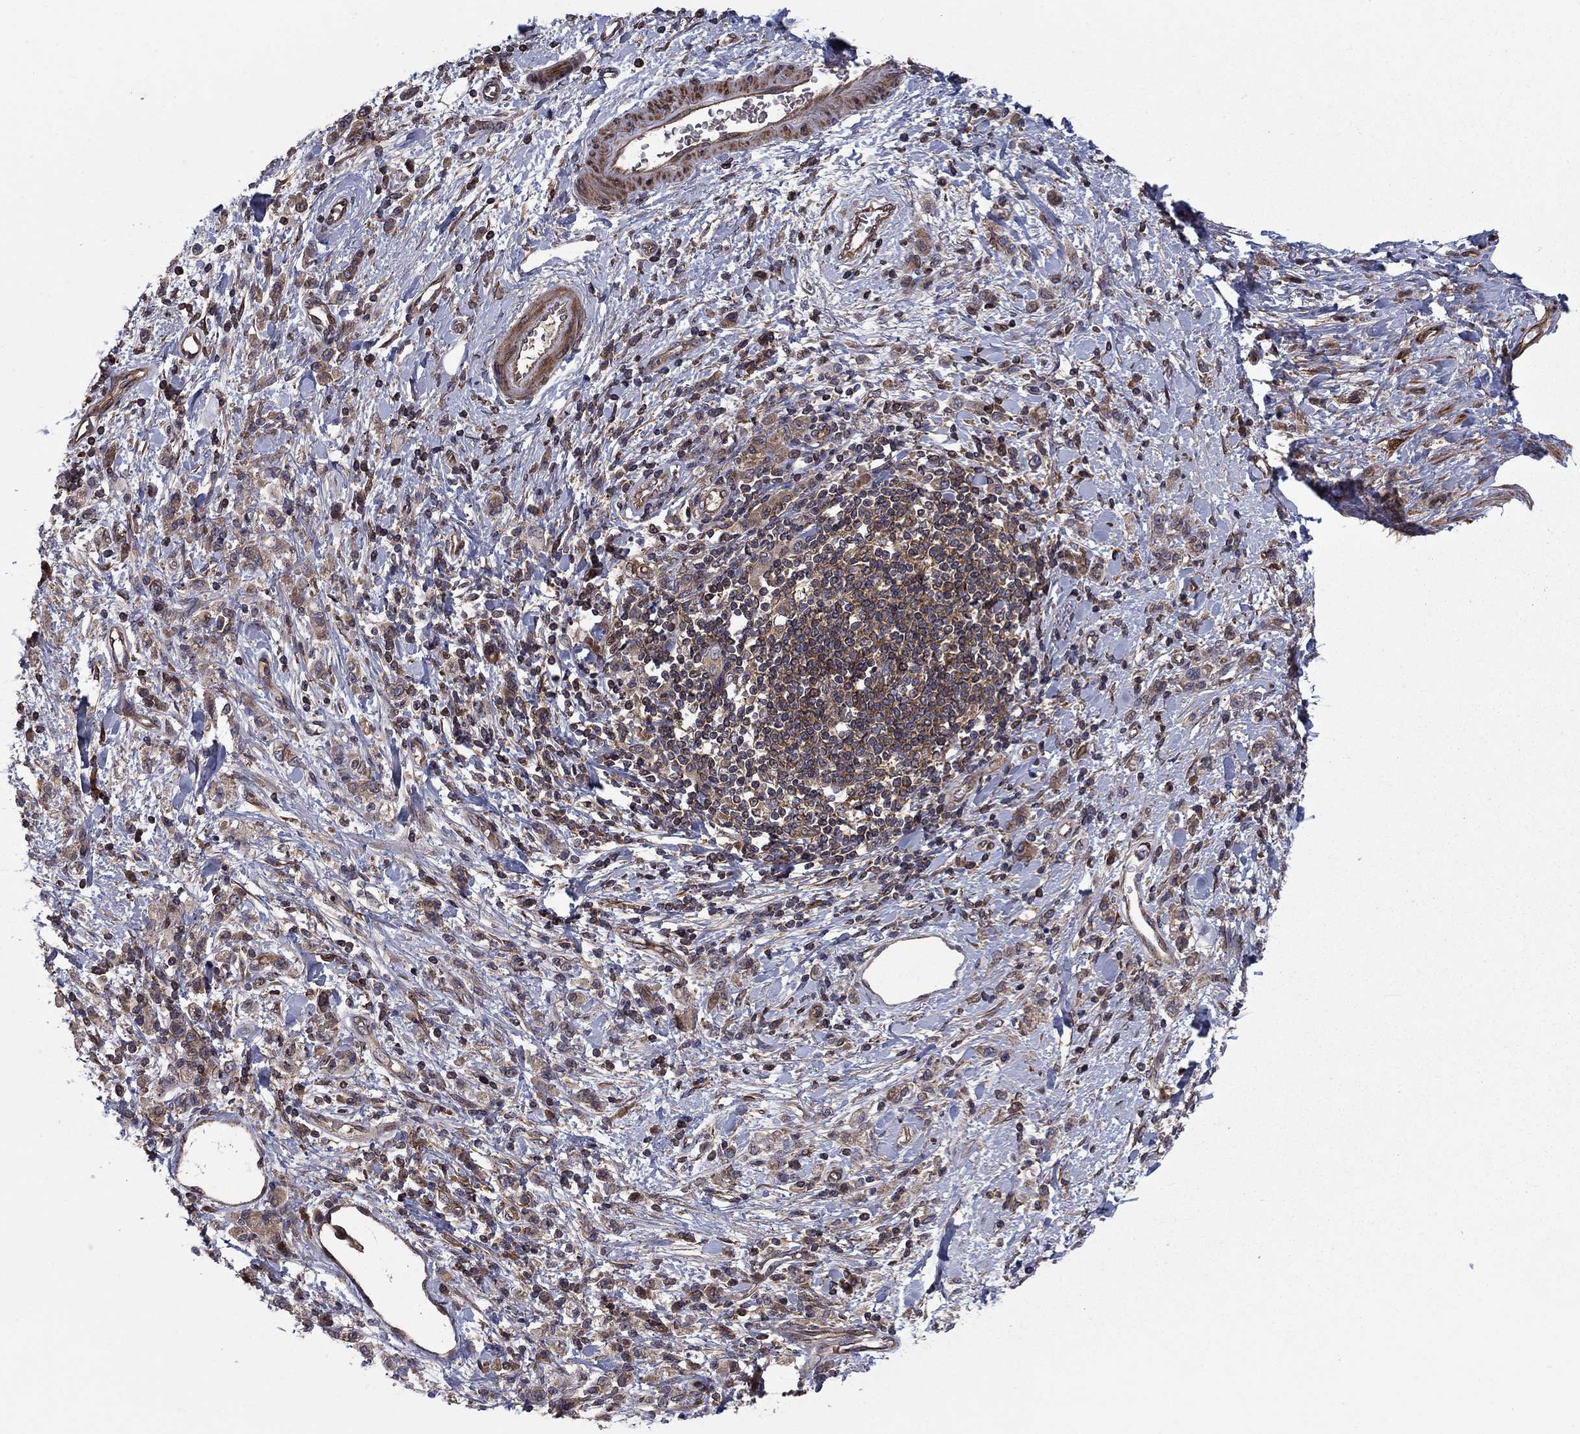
{"staining": {"intensity": "weak", "quantity": ">75%", "location": "cytoplasmic/membranous"}, "tissue": "stomach cancer", "cell_type": "Tumor cells", "image_type": "cancer", "snomed": [{"axis": "morphology", "description": "Adenocarcinoma, NOS"}, {"axis": "topography", "description": "Stomach"}], "caption": "High-power microscopy captured an immunohistochemistry micrograph of stomach adenocarcinoma, revealing weak cytoplasmic/membranous staining in approximately >75% of tumor cells. The protein of interest is shown in brown color, while the nuclei are stained blue.", "gene": "HDAC4", "patient": {"sex": "male", "age": 77}}